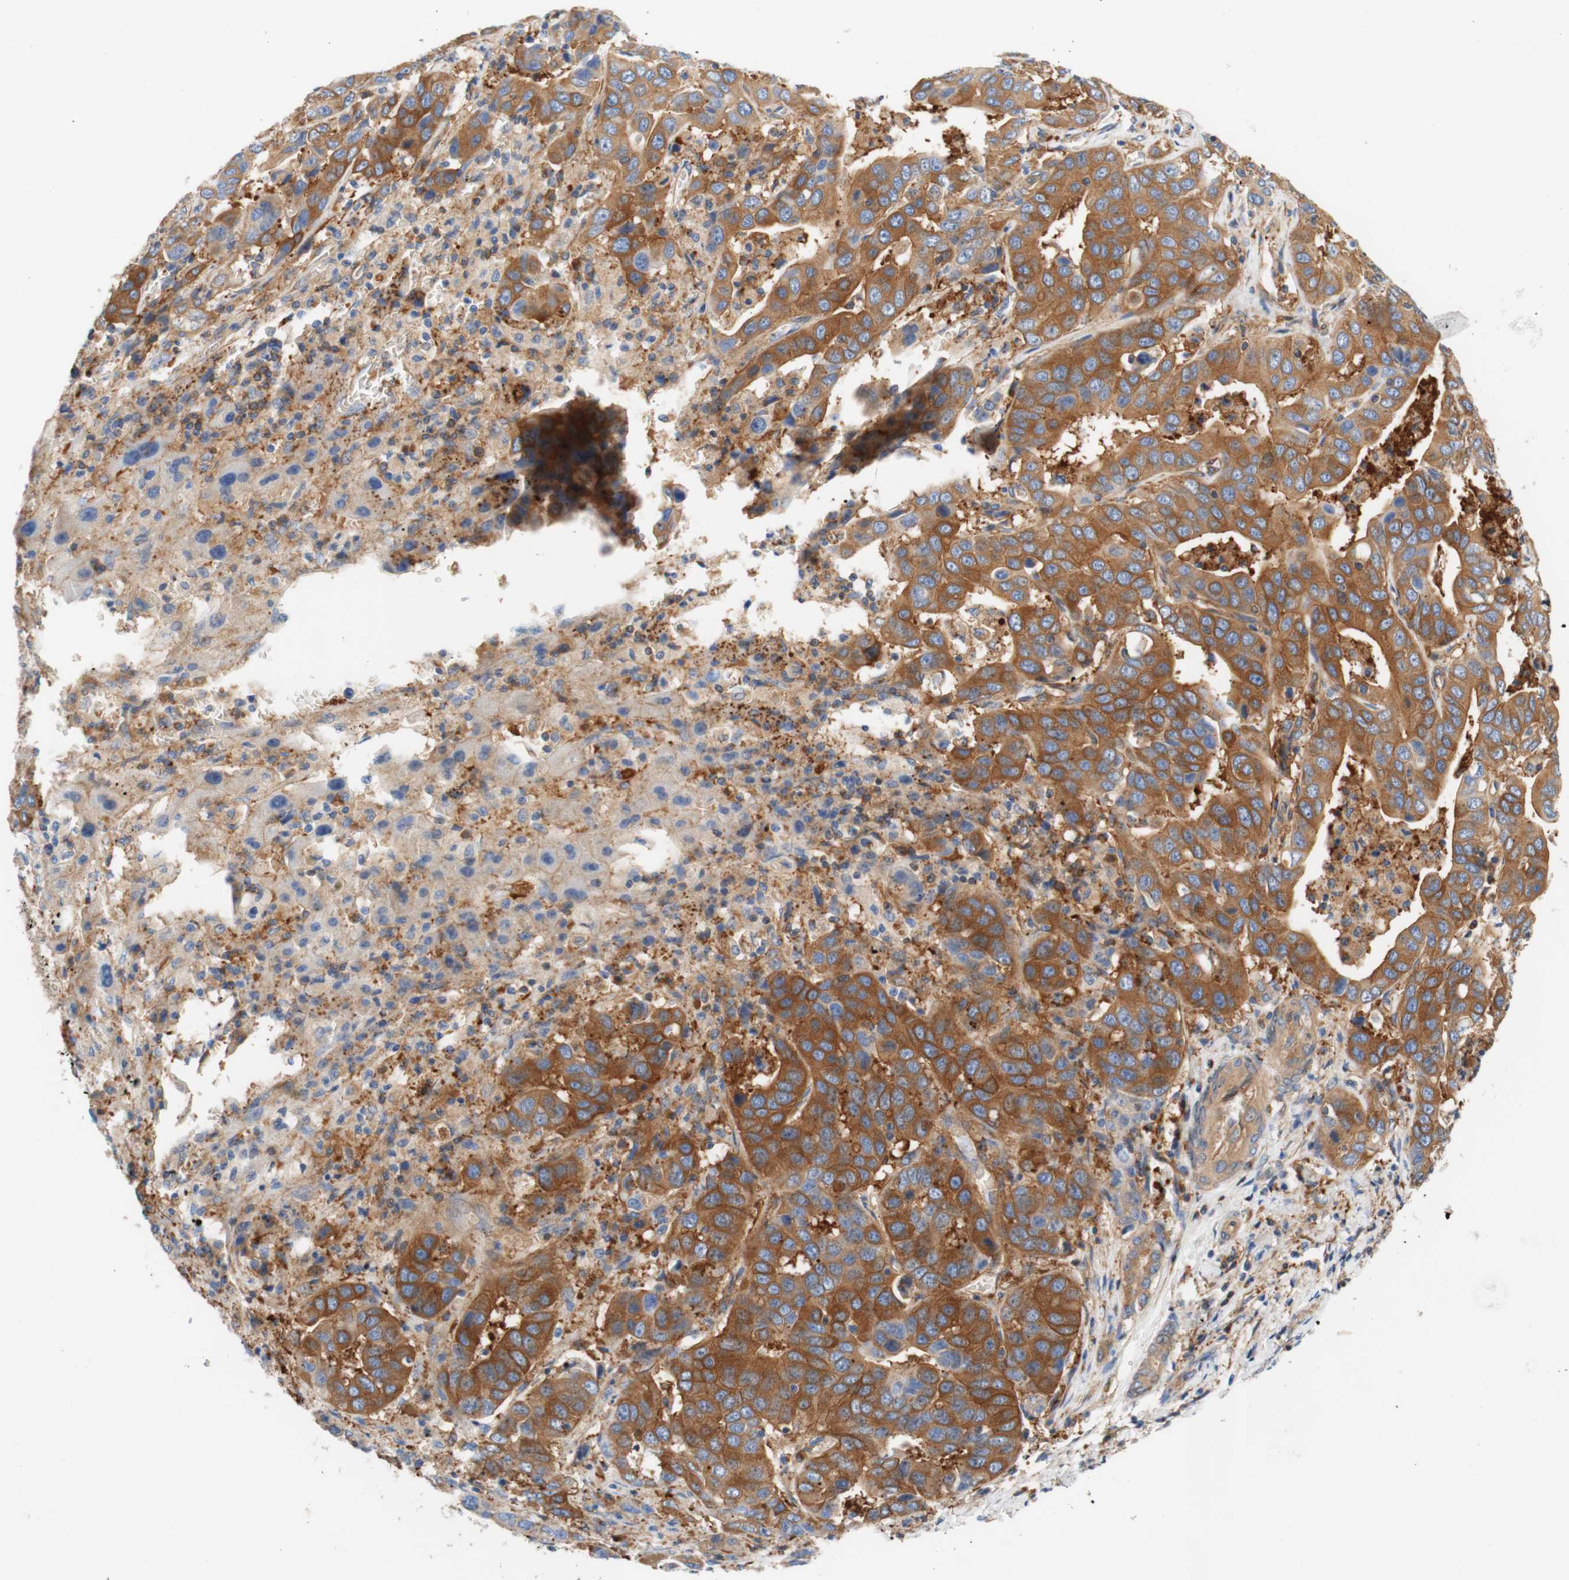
{"staining": {"intensity": "moderate", "quantity": "25%-75%", "location": "cytoplasmic/membranous"}, "tissue": "liver cancer", "cell_type": "Tumor cells", "image_type": "cancer", "snomed": [{"axis": "morphology", "description": "Cholangiocarcinoma"}, {"axis": "topography", "description": "Liver"}], "caption": "Liver cancer stained for a protein reveals moderate cytoplasmic/membranous positivity in tumor cells.", "gene": "STOM", "patient": {"sex": "female", "age": 52}}